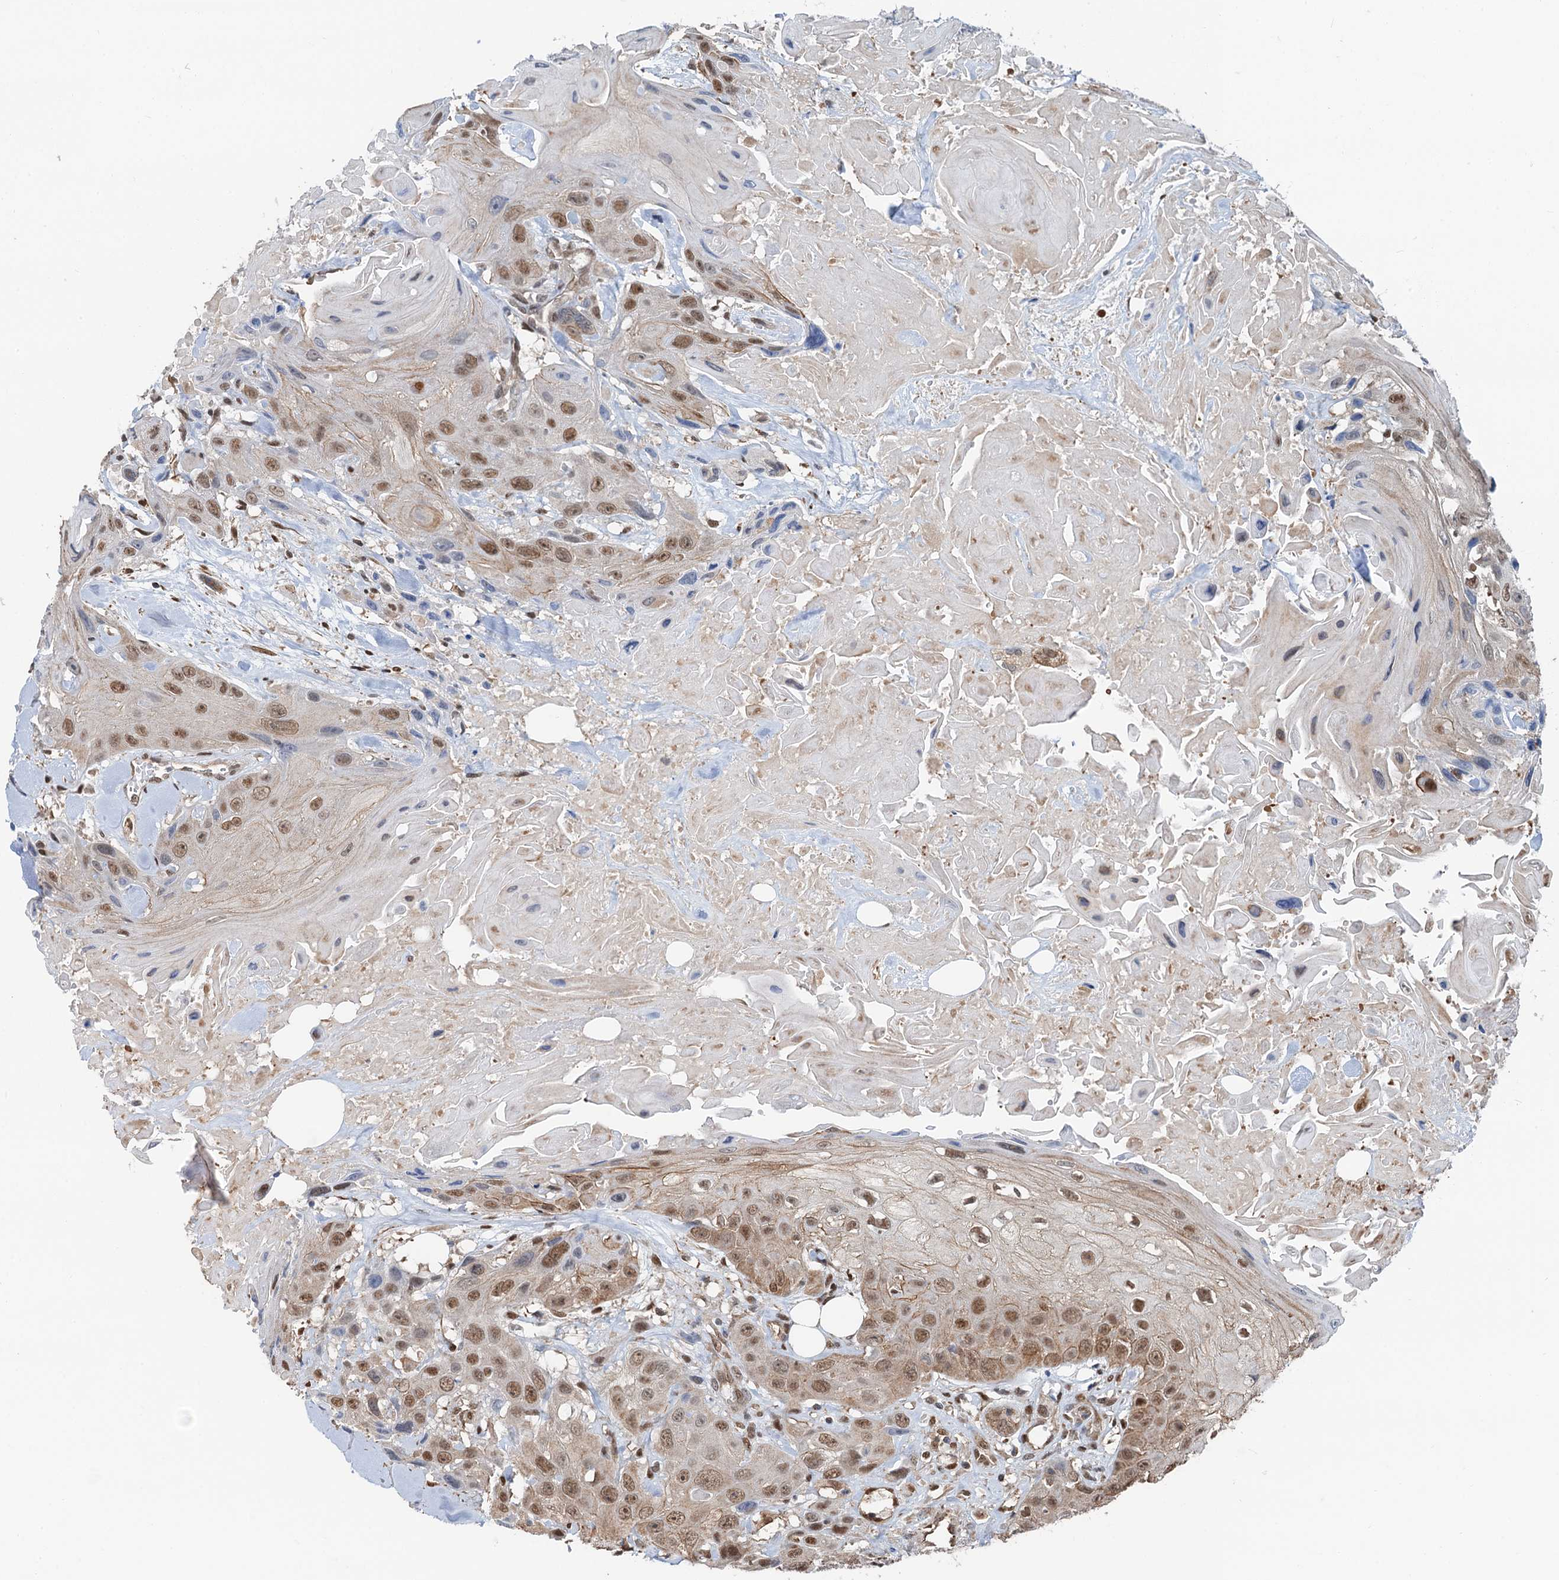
{"staining": {"intensity": "moderate", "quantity": ">75%", "location": "nuclear"}, "tissue": "head and neck cancer", "cell_type": "Tumor cells", "image_type": "cancer", "snomed": [{"axis": "morphology", "description": "Squamous cell carcinoma, NOS"}, {"axis": "topography", "description": "Head-Neck"}], "caption": "Moderate nuclear positivity for a protein is identified in about >75% of tumor cells of squamous cell carcinoma (head and neck) using immunohistochemistry.", "gene": "CFDP1", "patient": {"sex": "male", "age": 81}}